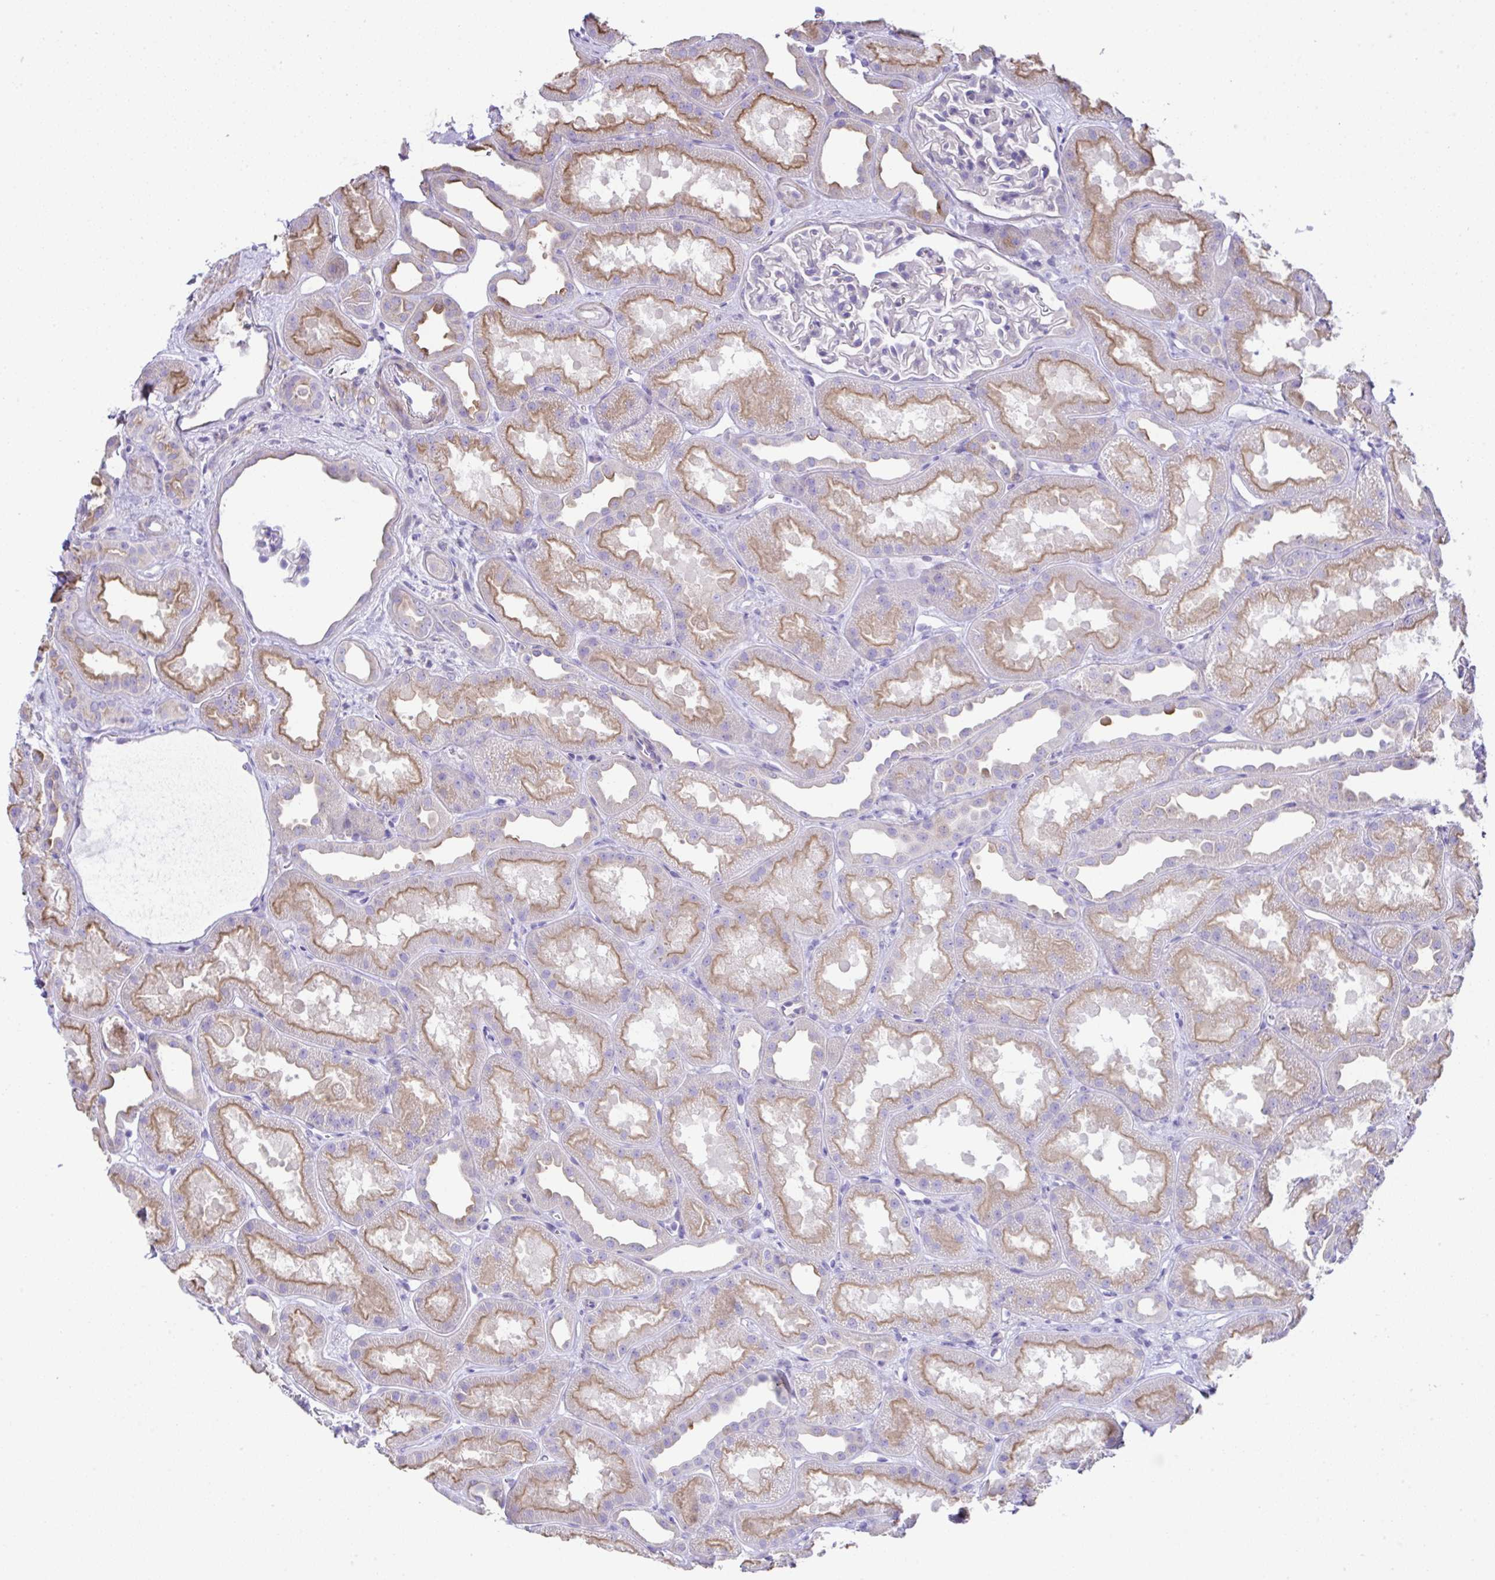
{"staining": {"intensity": "negative", "quantity": "none", "location": "none"}, "tissue": "kidney", "cell_type": "Cells in glomeruli", "image_type": "normal", "snomed": [{"axis": "morphology", "description": "Normal tissue, NOS"}, {"axis": "topography", "description": "Kidney"}], "caption": "This is an IHC histopathology image of normal human kidney. There is no positivity in cells in glomeruli.", "gene": "OR4P4", "patient": {"sex": "male", "age": 61}}